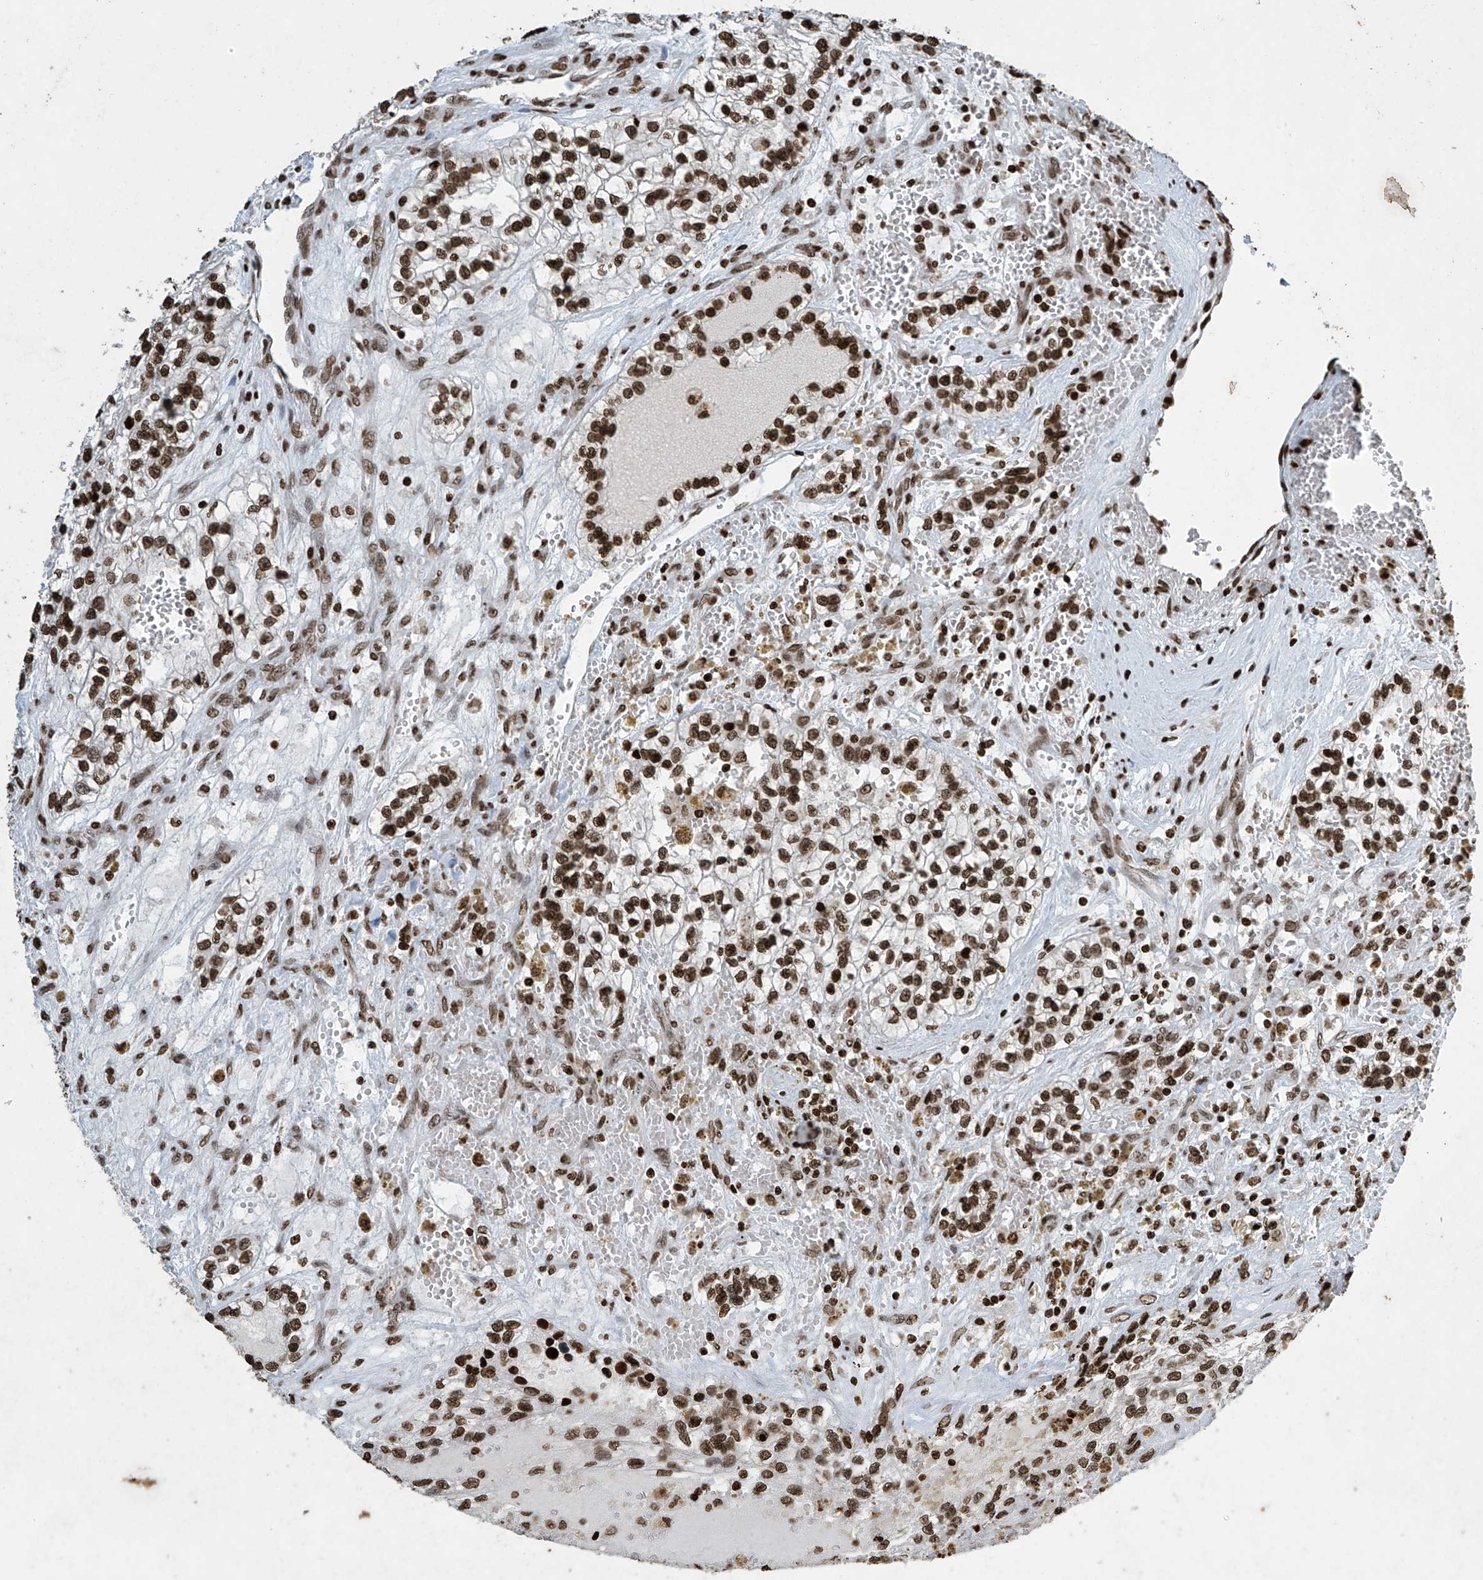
{"staining": {"intensity": "strong", "quantity": ">75%", "location": "nuclear"}, "tissue": "renal cancer", "cell_type": "Tumor cells", "image_type": "cancer", "snomed": [{"axis": "morphology", "description": "Adenocarcinoma, NOS"}, {"axis": "topography", "description": "Kidney"}], "caption": "An immunohistochemistry (IHC) micrograph of tumor tissue is shown. Protein staining in brown shows strong nuclear positivity in adenocarcinoma (renal) within tumor cells.", "gene": "H4C16", "patient": {"sex": "female", "age": 57}}